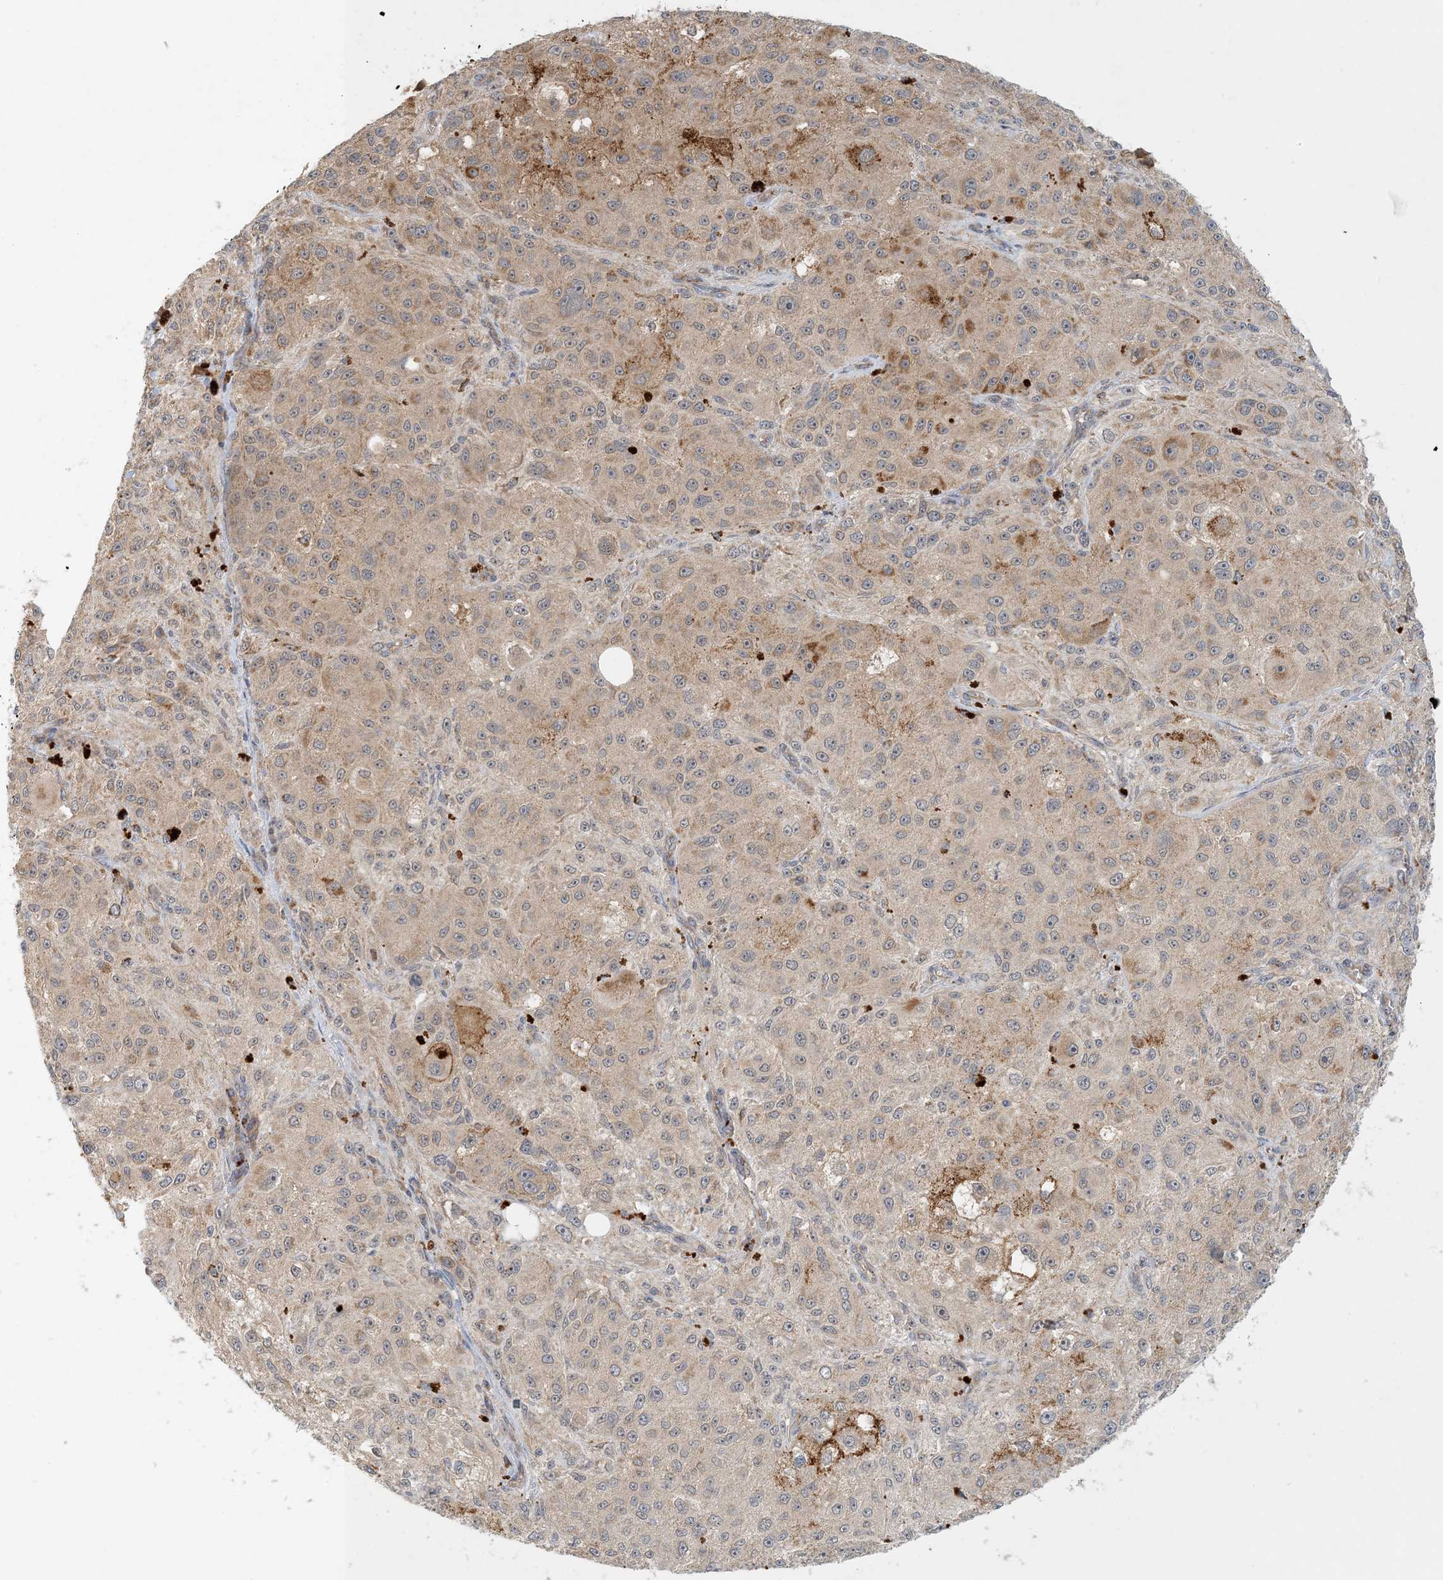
{"staining": {"intensity": "weak", "quantity": ">75%", "location": "cytoplasmic/membranous"}, "tissue": "melanoma", "cell_type": "Tumor cells", "image_type": "cancer", "snomed": [{"axis": "morphology", "description": "Necrosis, NOS"}, {"axis": "morphology", "description": "Malignant melanoma, NOS"}, {"axis": "topography", "description": "Skin"}], "caption": "High-magnification brightfield microscopy of melanoma stained with DAB (brown) and counterstained with hematoxylin (blue). tumor cells exhibit weak cytoplasmic/membranous staining is seen in about>75% of cells.", "gene": "ZBTB3", "patient": {"sex": "female", "age": 87}}